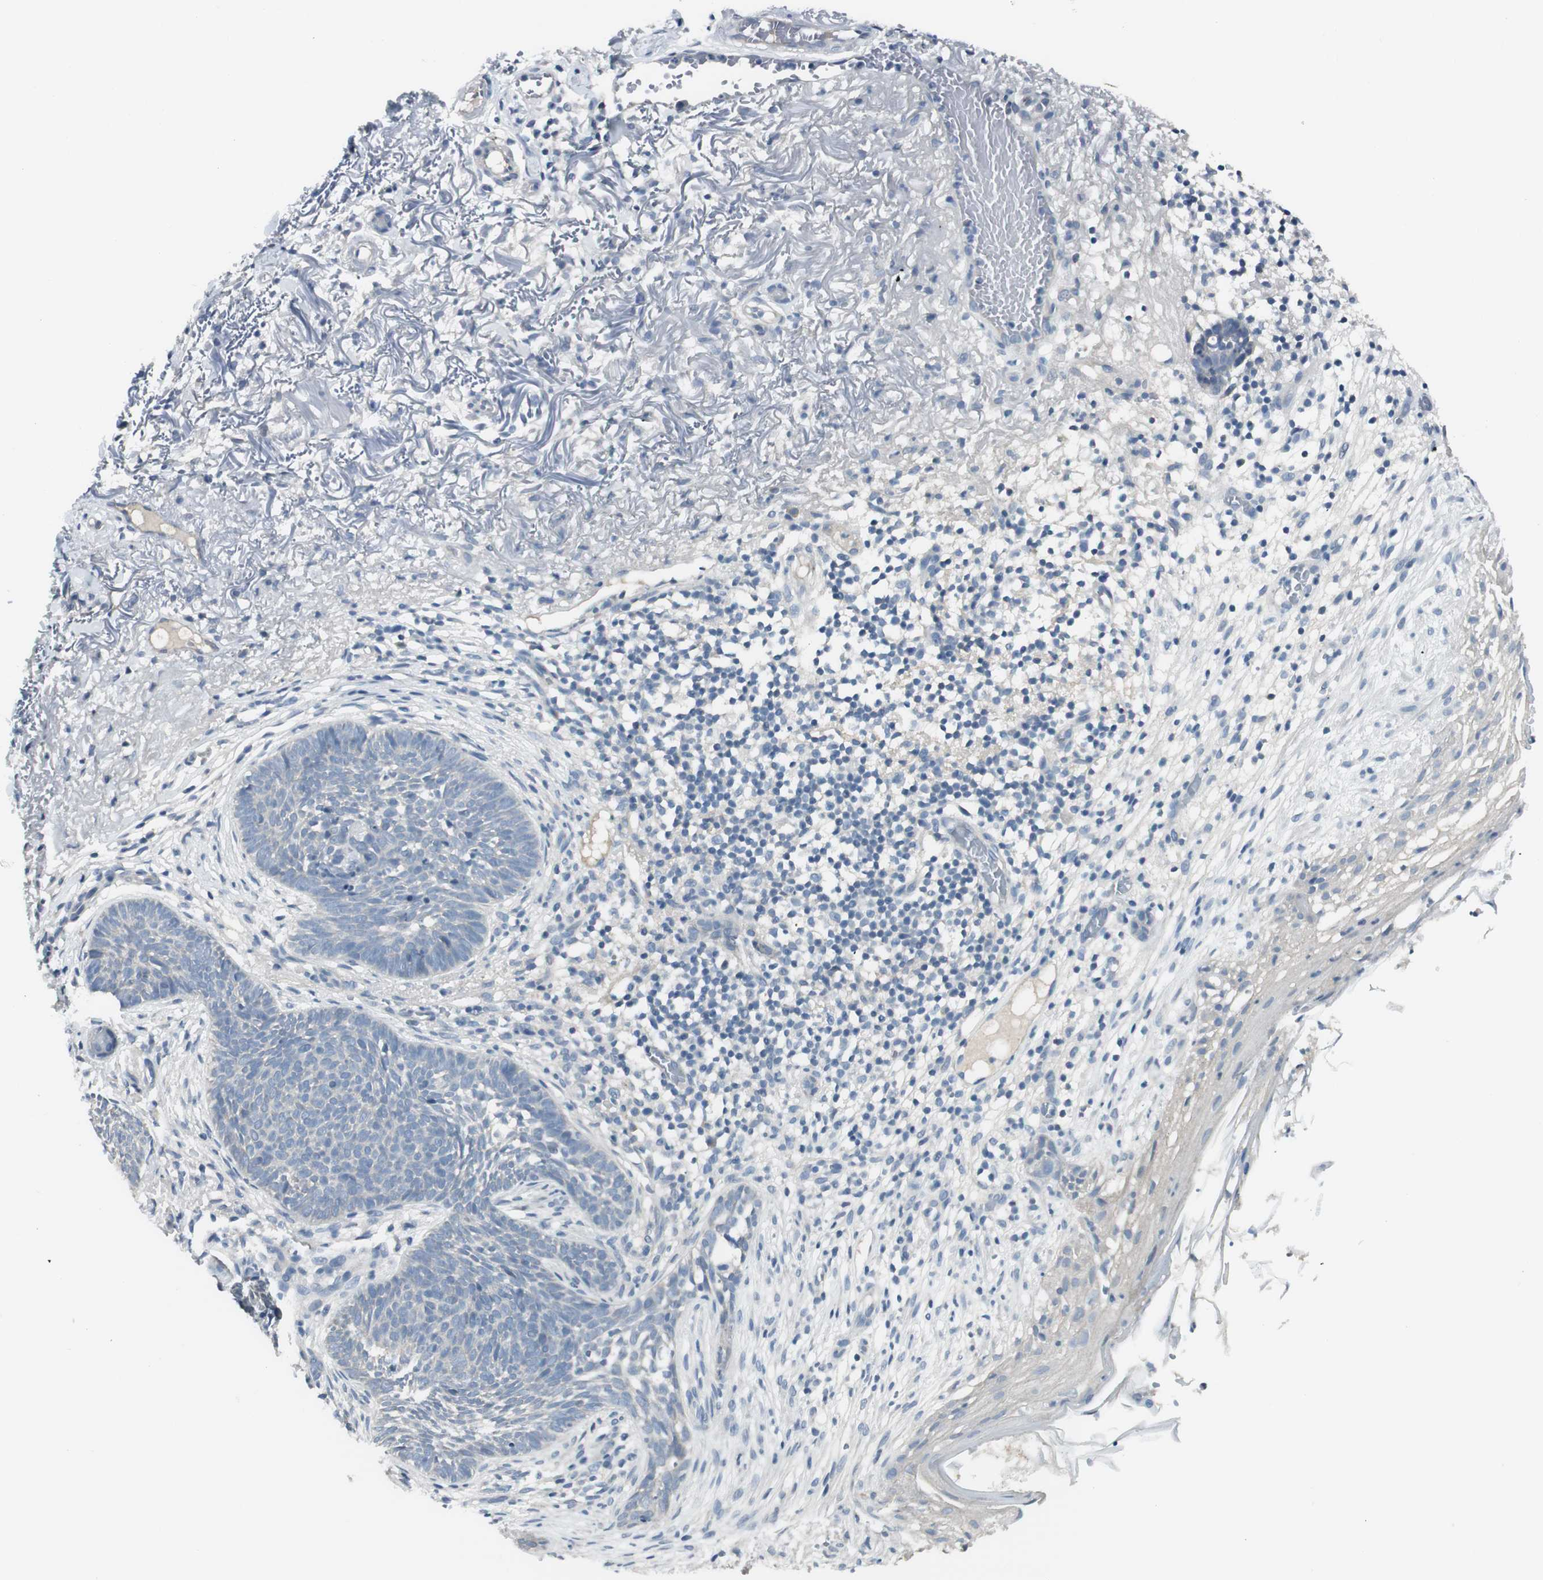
{"staining": {"intensity": "negative", "quantity": "none", "location": "none"}, "tissue": "skin cancer", "cell_type": "Tumor cells", "image_type": "cancer", "snomed": [{"axis": "morphology", "description": "Basal cell carcinoma"}, {"axis": "topography", "description": "Skin"}], "caption": "IHC of skin cancer (basal cell carcinoma) exhibits no positivity in tumor cells.", "gene": "EVA1A", "patient": {"sex": "female", "age": 70}}